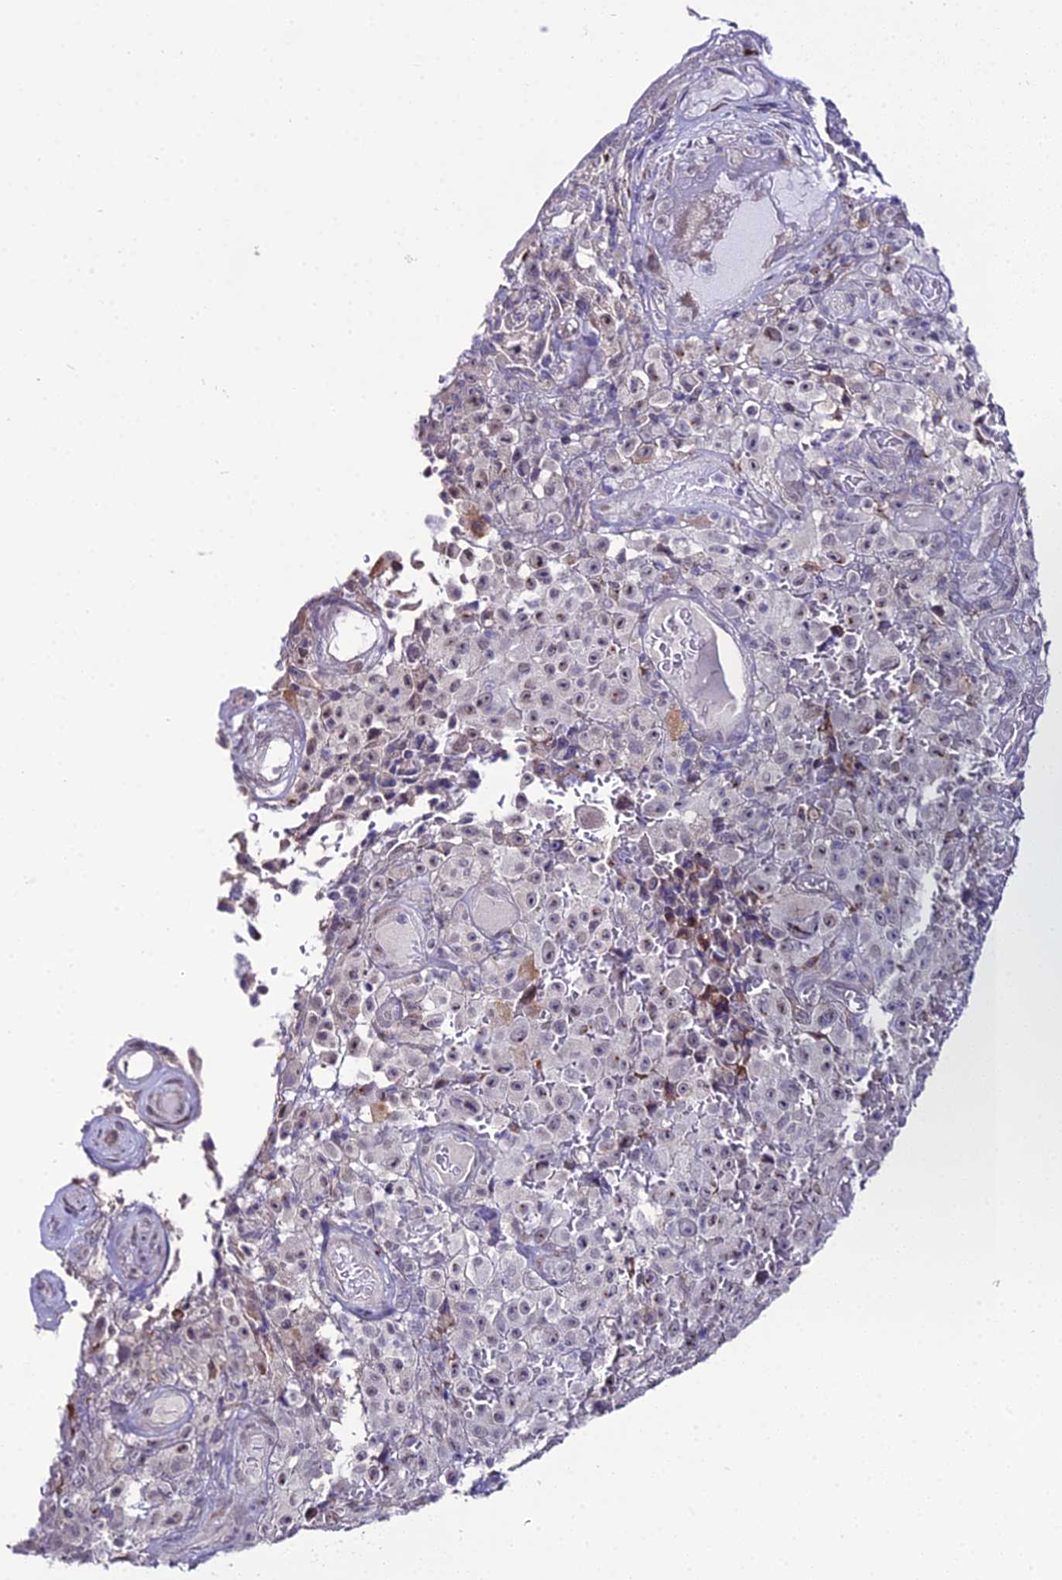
{"staining": {"intensity": "negative", "quantity": "none", "location": "none"}, "tissue": "melanoma", "cell_type": "Tumor cells", "image_type": "cancer", "snomed": [{"axis": "morphology", "description": "Malignant melanoma, NOS"}, {"axis": "topography", "description": "Skin"}], "caption": "Immunohistochemical staining of human malignant melanoma shows no significant positivity in tumor cells. (DAB (3,3'-diaminobenzidine) immunohistochemistry (IHC) with hematoxylin counter stain).", "gene": "TROAP", "patient": {"sex": "female", "age": 82}}